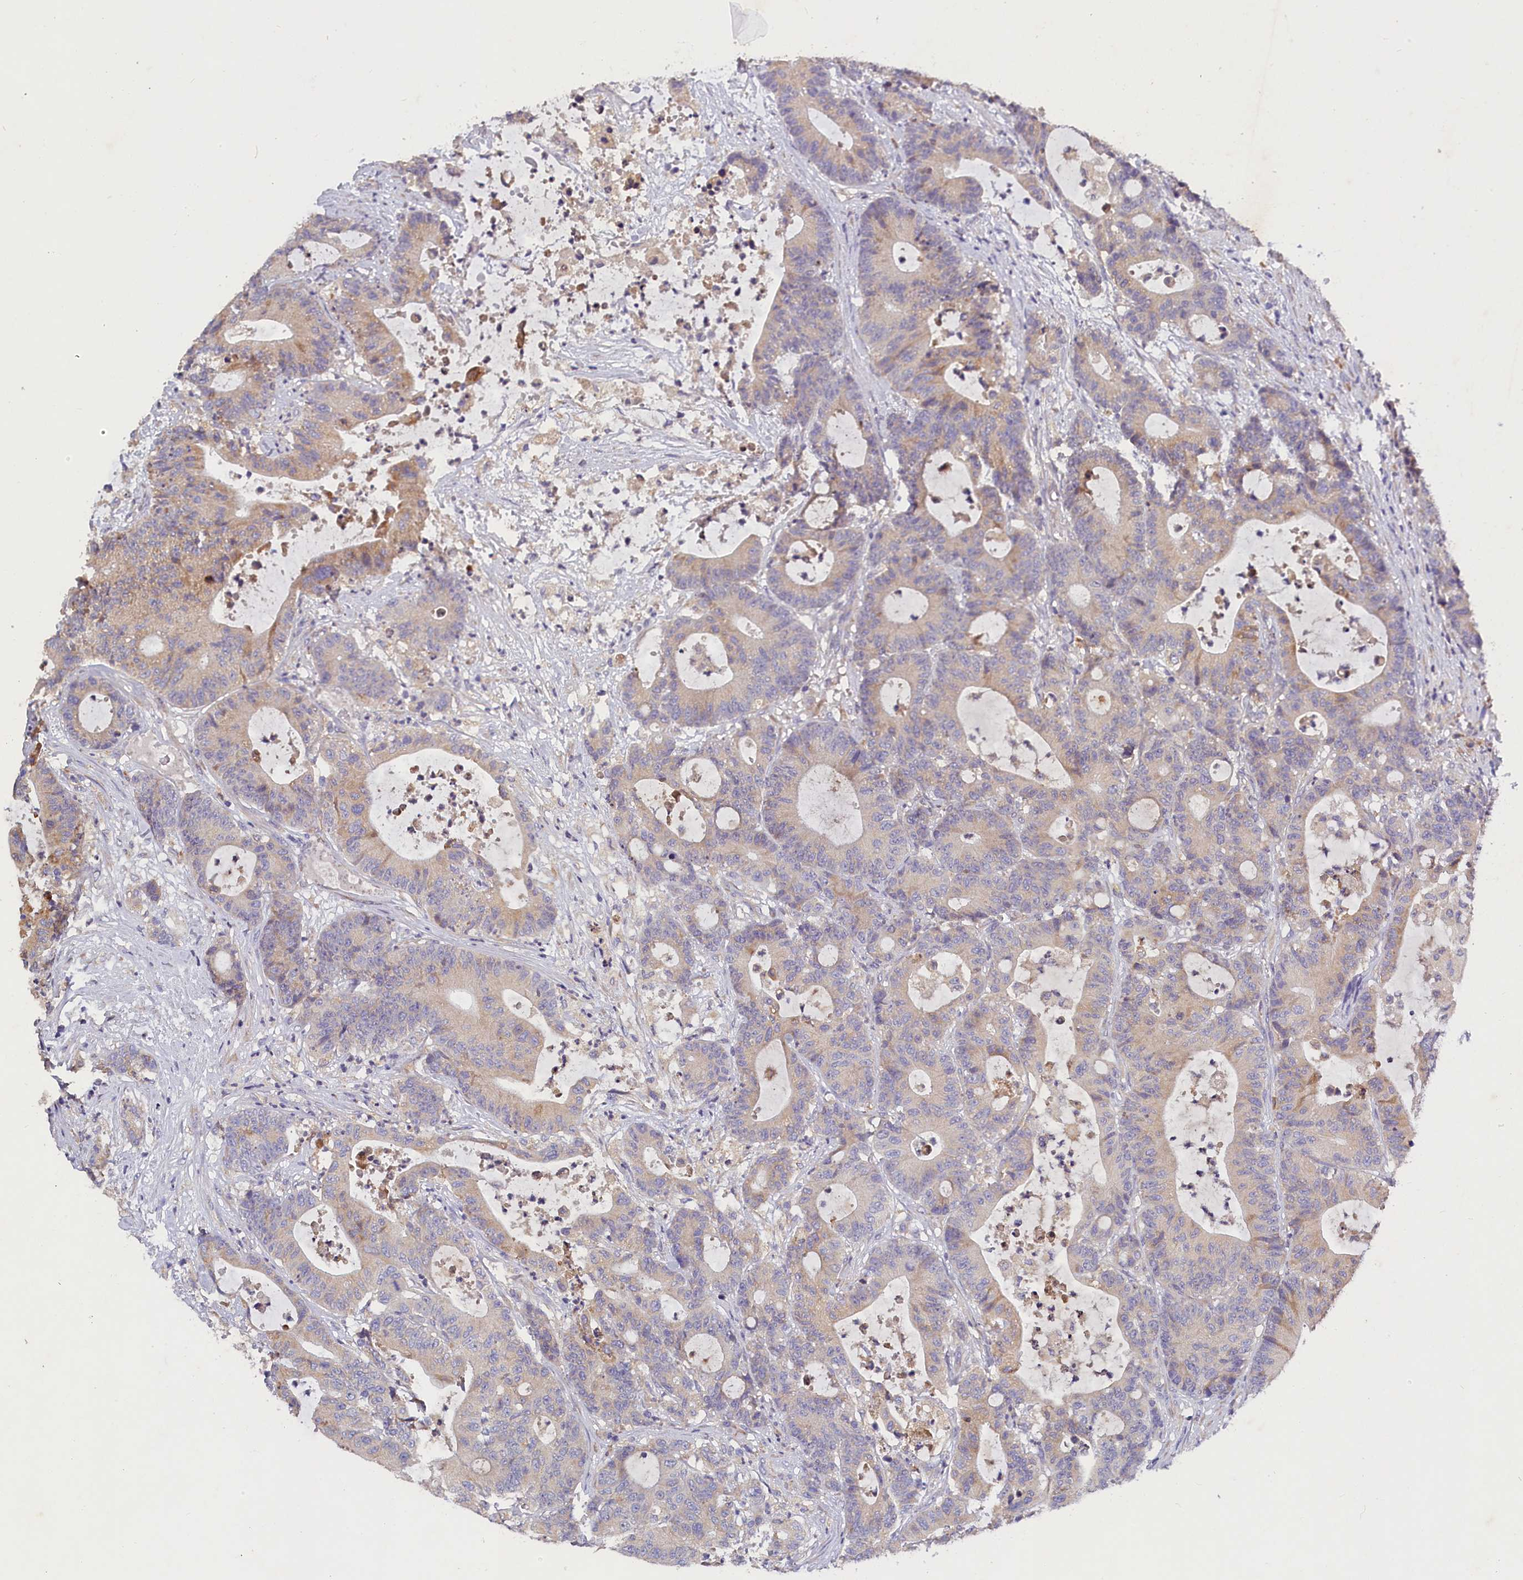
{"staining": {"intensity": "weak", "quantity": "25%-75%", "location": "cytoplasmic/membranous"}, "tissue": "colorectal cancer", "cell_type": "Tumor cells", "image_type": "cancer", "snomed": [{"axis": "morphology", "description": "Adenocarcinoma, NOS"}, {"axis": "topography", "description": "Colon"}], "caption": "Immunohistochemical staining of human colorectal adenocarcinoma shows weak cytoplasmic/membranous protein expression in about 25%-75% of tumor cells.", "gene": "ST7L", "patient": {"sex": "female", "age": 84}}